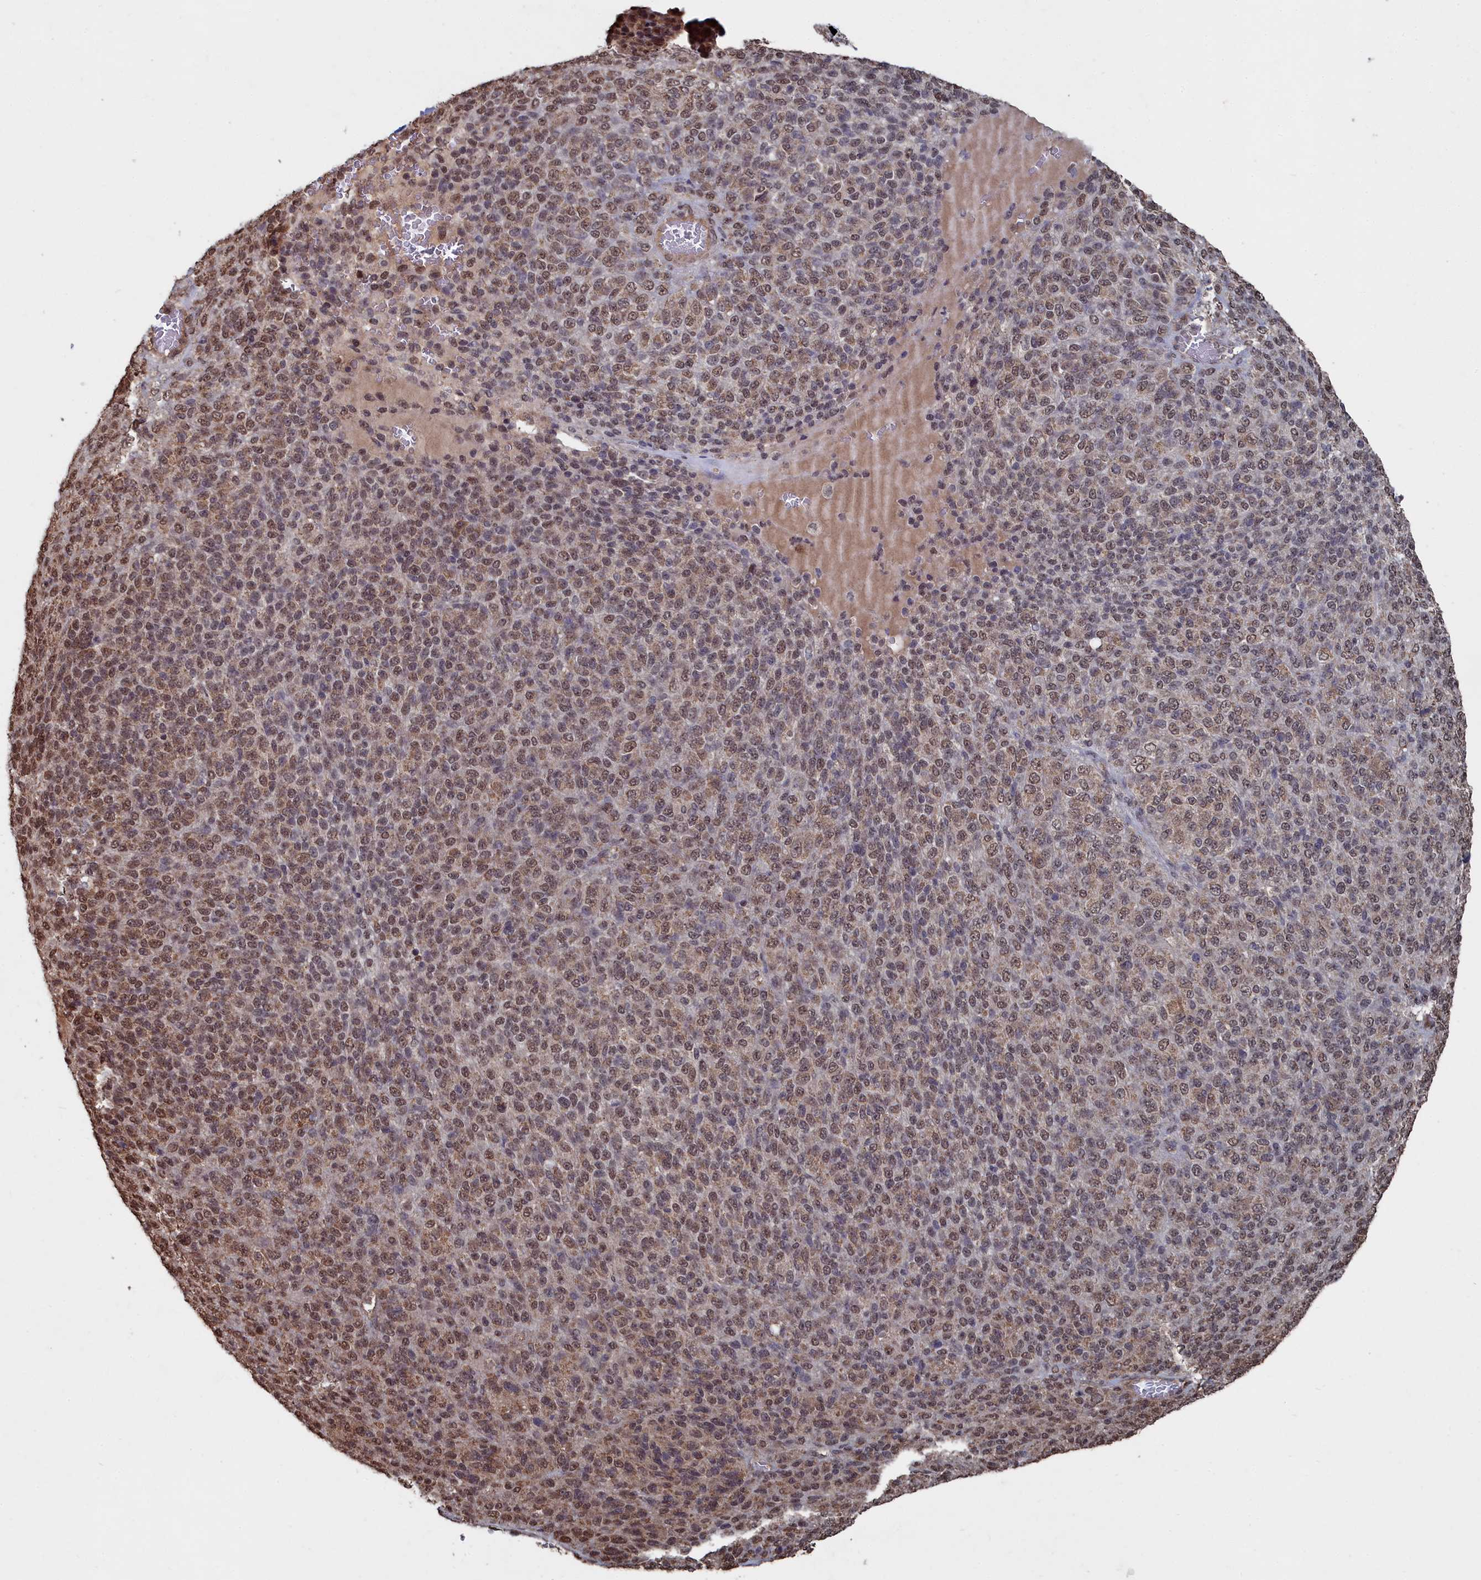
{"staining": {"intensity": "moderate", "quantity": ">75%", "location": "cytoplasmic/membranous,nuclear"}, "tissue": "melanoma", "cell_type": "Tumor cells", "image_type": "cancer", "snomed": [{"axis": "morphology", "description": "Malignant melanoma, Metastatic site"}, {"axis": "topography", "description": "Brain"}], "caption": "Immunohistochemistry (IHC) micrograph of melanoma stained for a protein (brown), which demonstrates medium levels of moderate cytoplasmic/membranous and nuclear positivity in approximately >75% of tumor cells.", "gene": "CCNP", "patient": {"sex": "female", "age": 56}}